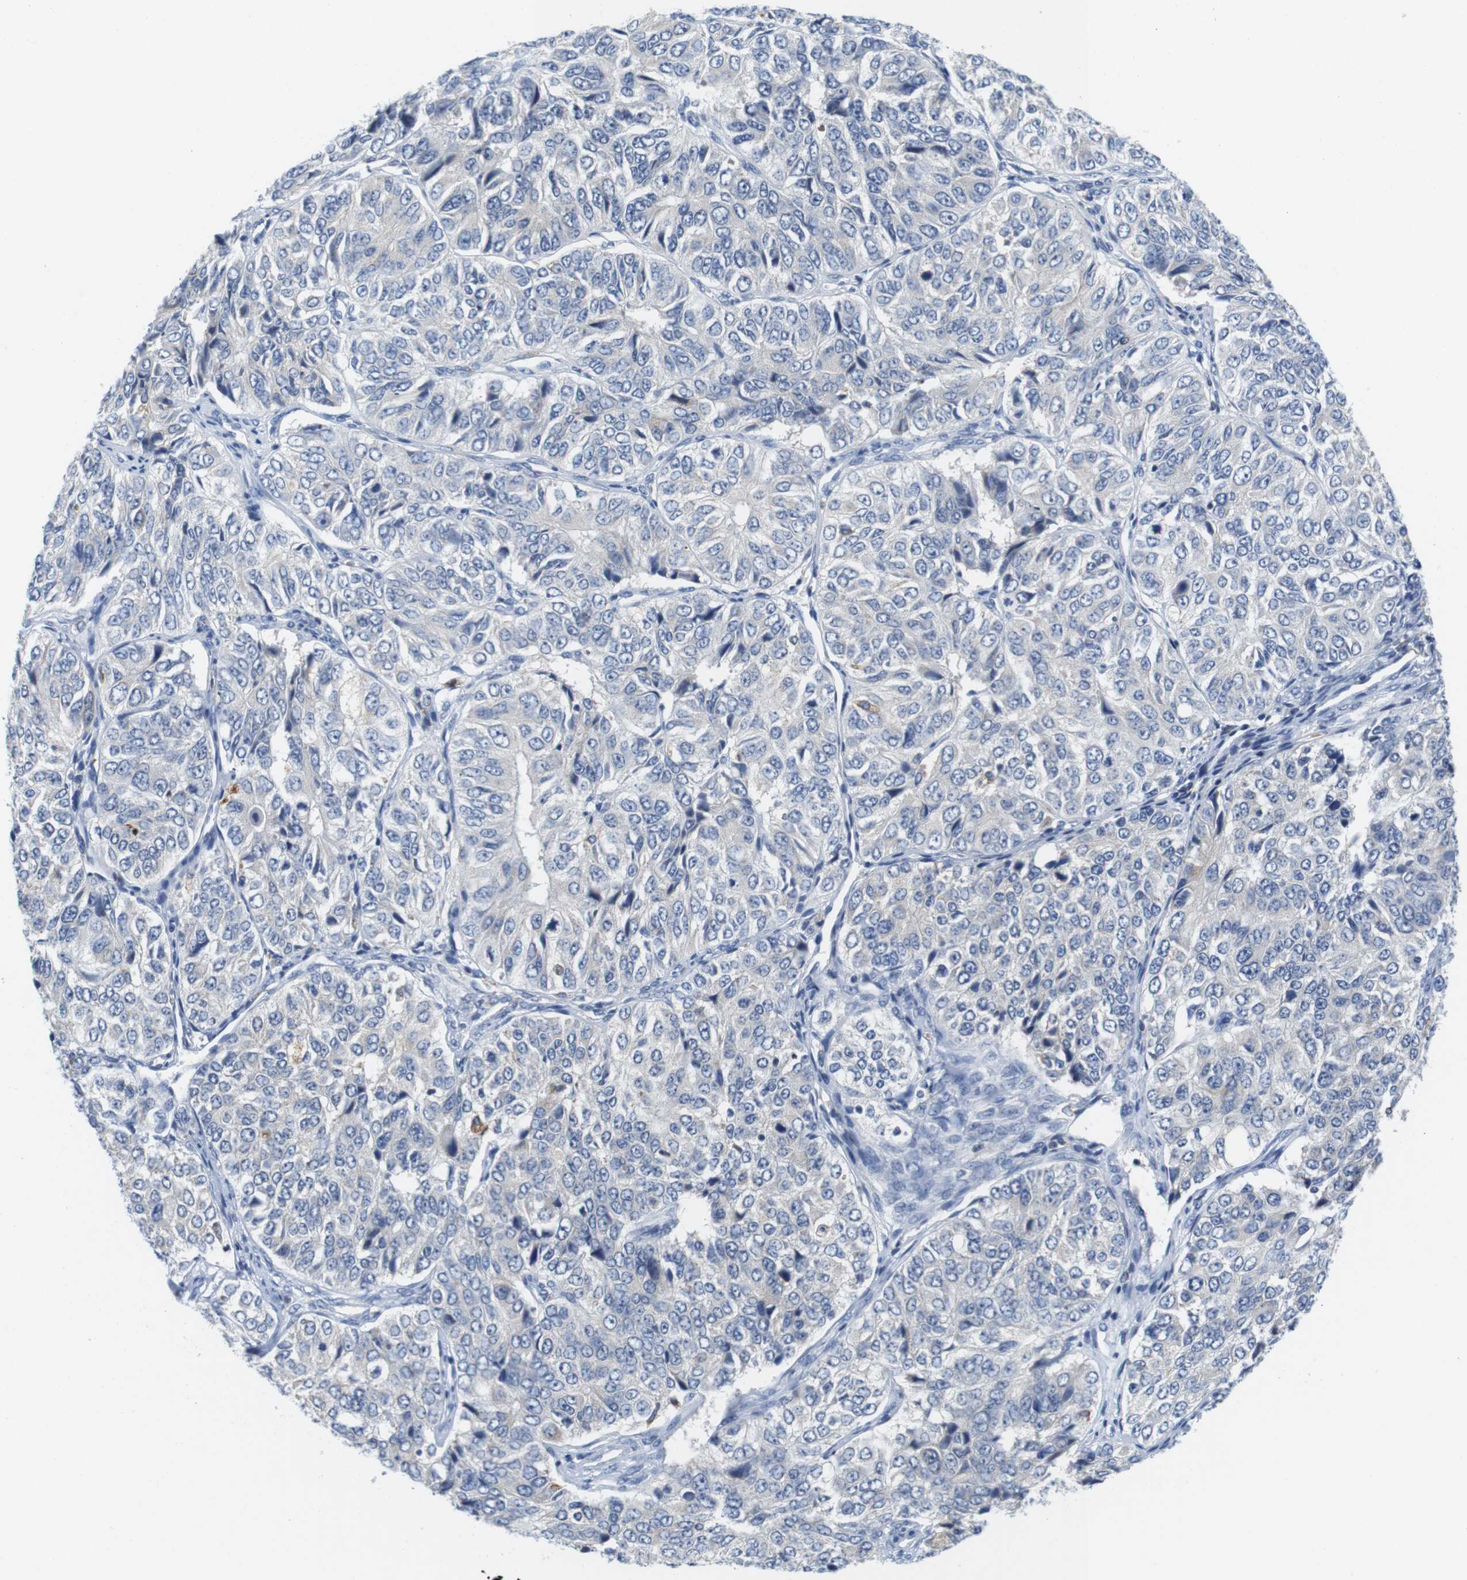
{"staining": {"intensity": "negative", "quantity": "none", "location": "none"}, "tissue": "ovarian cancer", "cell_type": "Tumor cells", "image_type": "cancer", "snomed": [{"axis": "morphology", "description": "Carcinoma, endometroid"}, {"axis": "topography", "description": "Ovary"}], "caption": "Tumor cells are negative for protein expression in human ovarian cancer. (Stains: DAB (3,3'-diaminobenzidine) immunohistochemistry (IHC) with hematoxylin counter stain, Microscopy: brightfield microscopy at high magnification).", "gene": "CNGA2", "patient": {"sex": "female", "age": 51}}